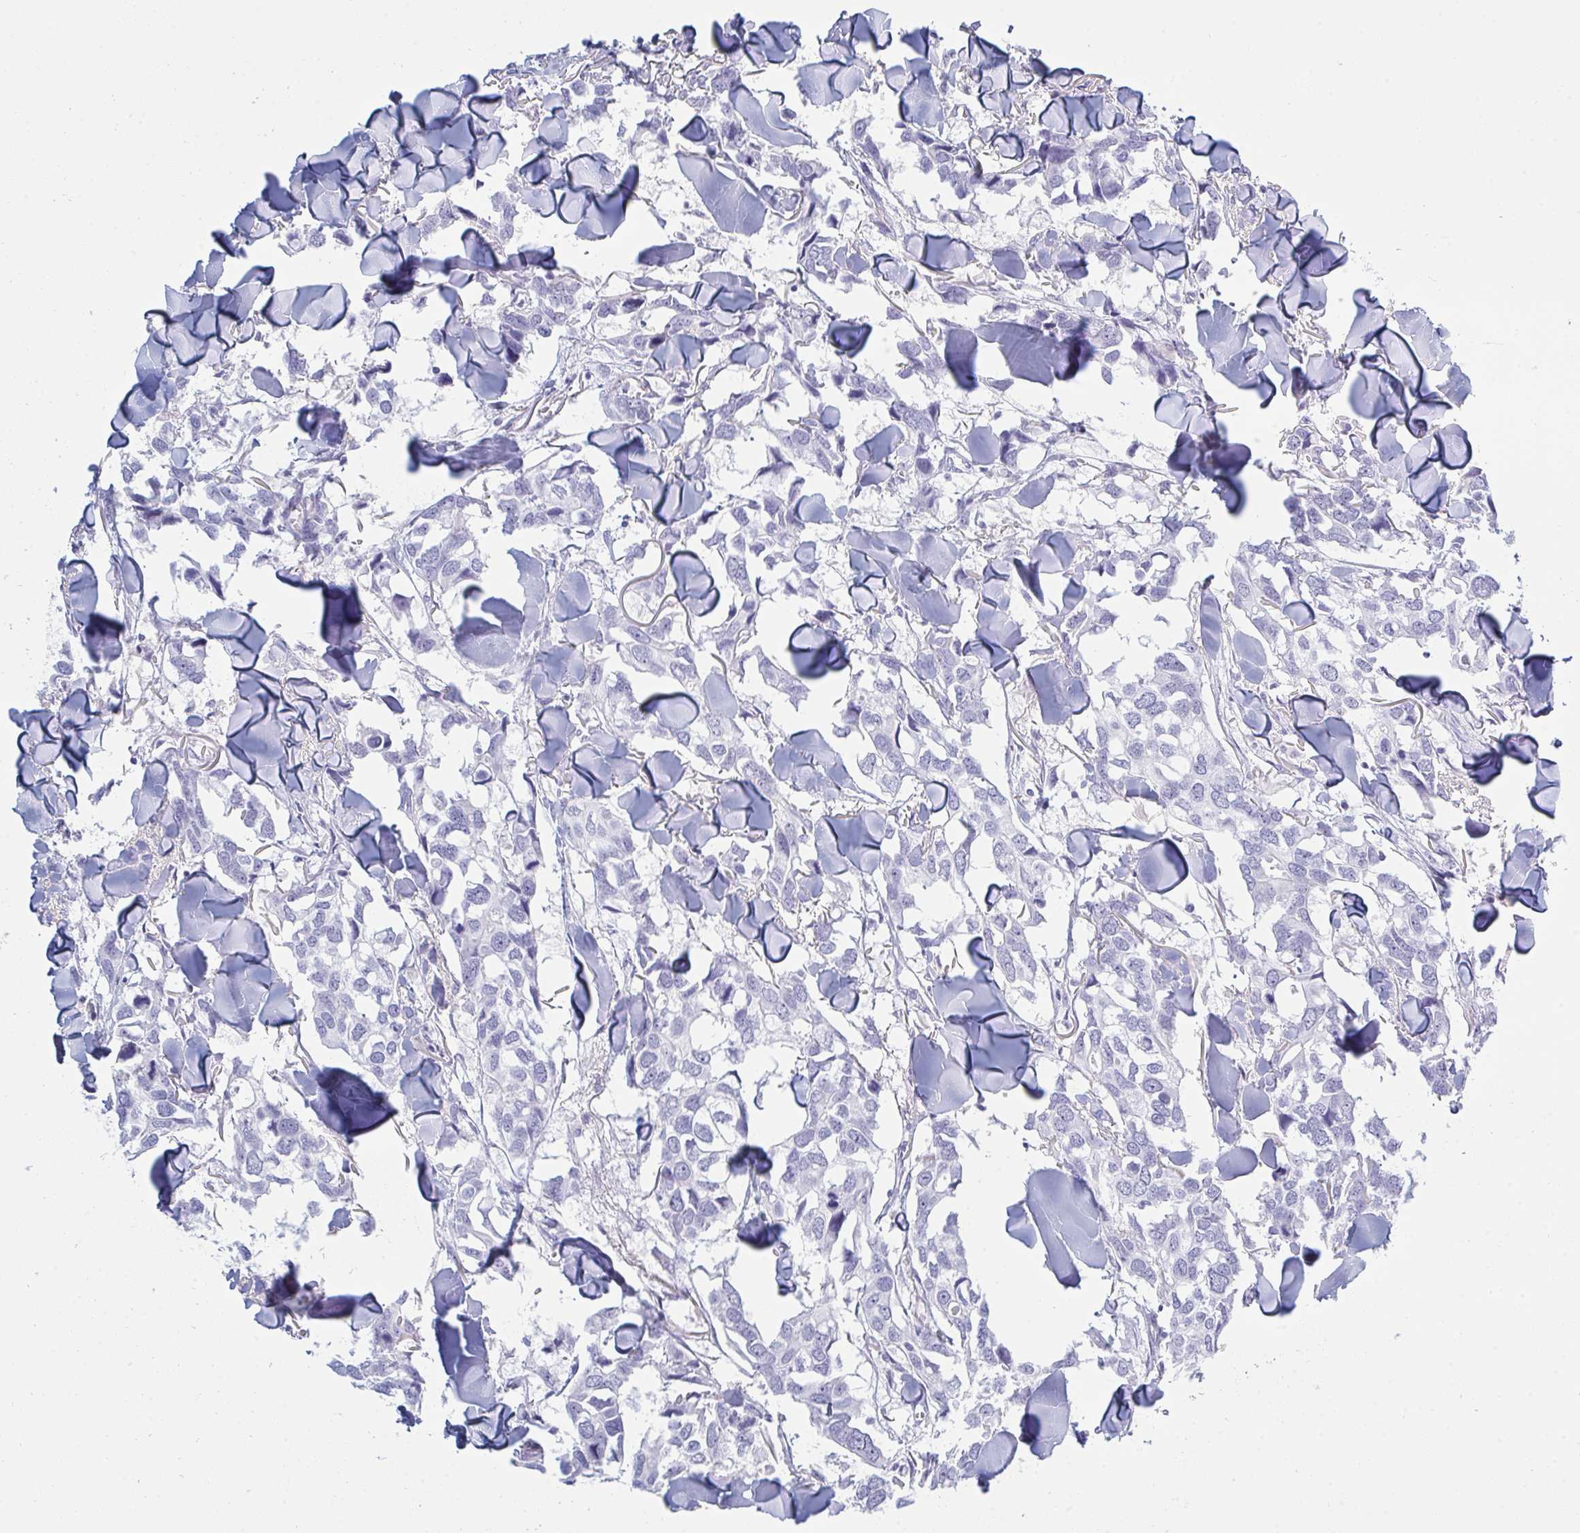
{"staining": {"intensity": "negative", "quantity": "none", "location": "none"}, "tissue": "breast cancer", "cell_type": "Tumor cells", "image_type": "cancer", "snomed": [{"axis": "morphology", "description": "Duct carcinoma"}, {"axis": "topography", "description": "Breast"}], "caption": "The micrograph reveals no significant staining in tumor cells of breast cancer (invasive ductal carcinoma). Nuclei are stained in blue.", "gene": "MYO1F", "patient": {"sex": "female", "age": 83}}